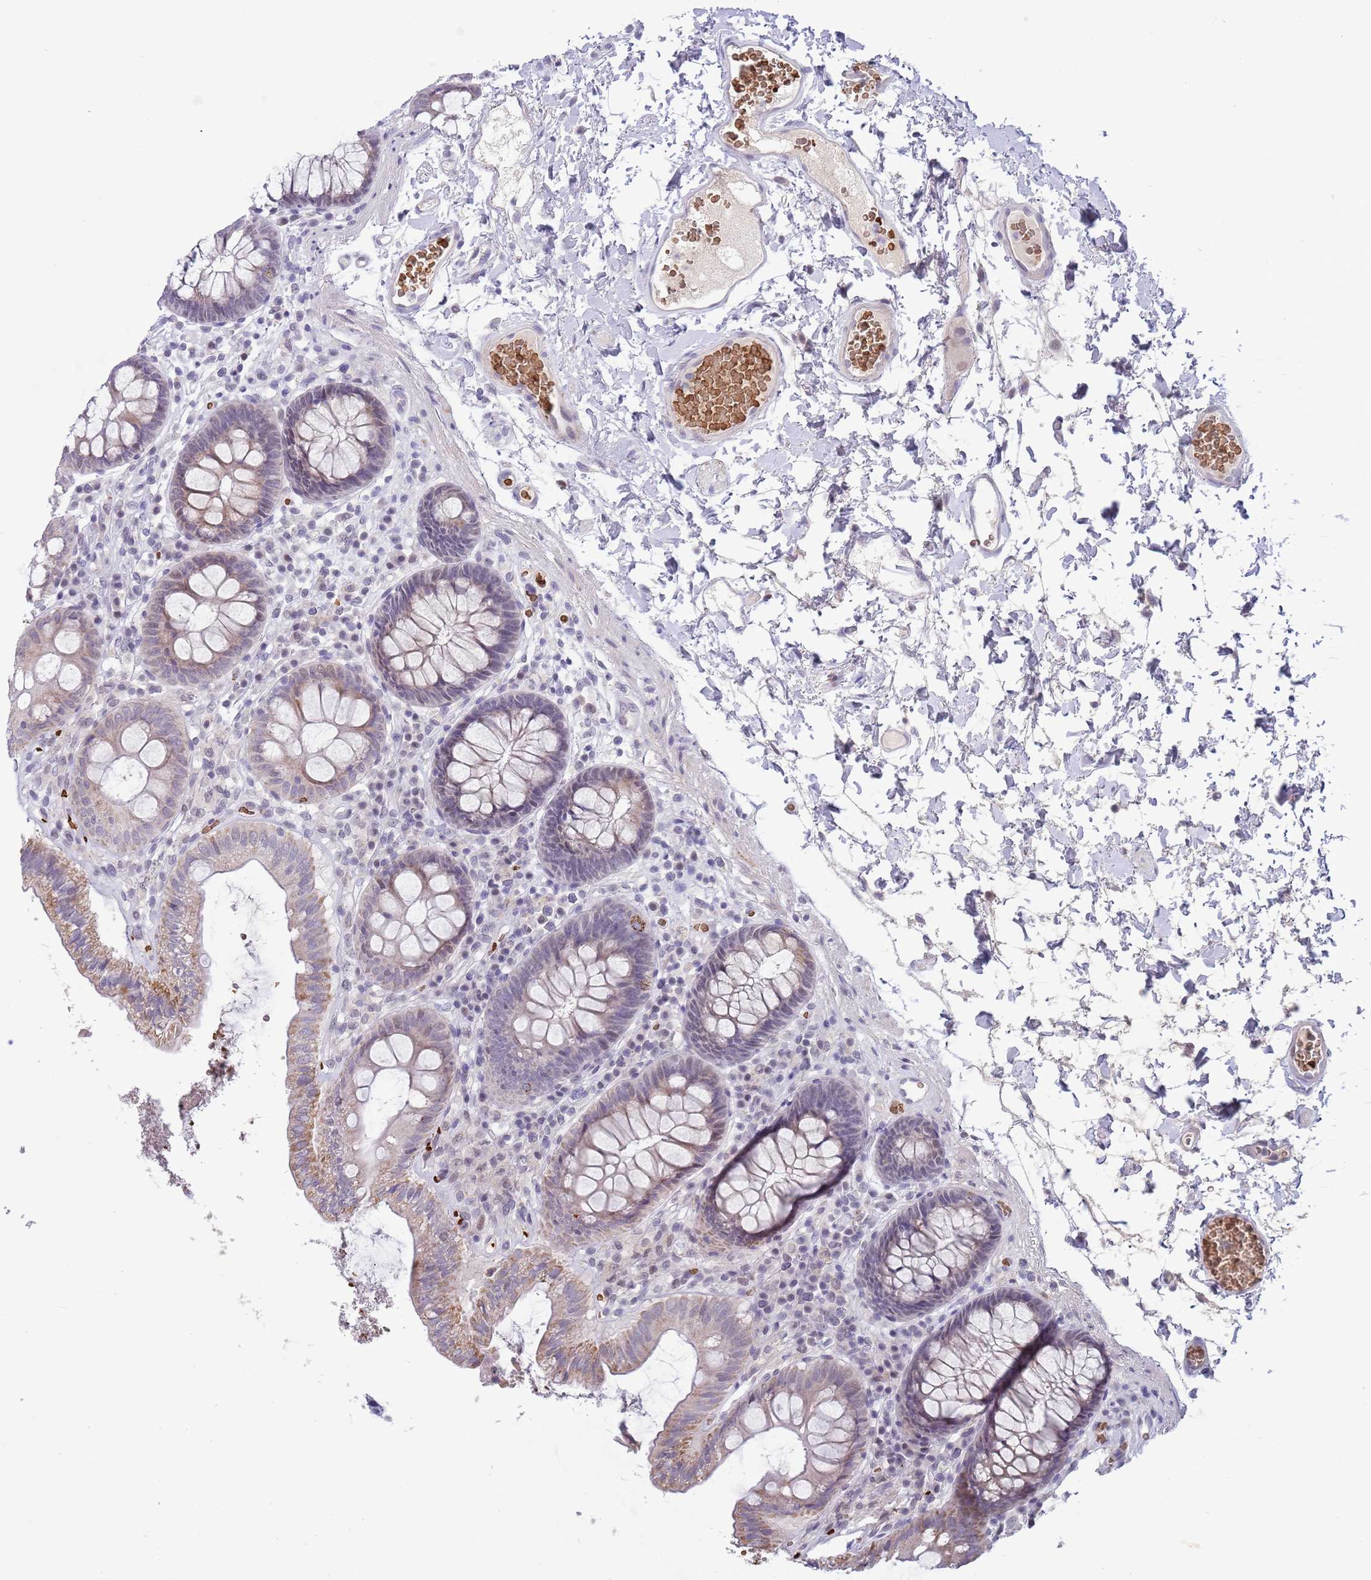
{"staining": {"intensity": "negative", "quantity": "none", "location": "none"}, "tissue": "colon", "cell_type": "Endothelial cells", "image_type": "normal", "snomed": [{"axis": "morphology", "description": "Normal tissue, NOS"}, {"axis": "topography", "description": "Colon"}], "caption": "This is an immunohistochemistry (IHC) photomicrograph of unremarkable human colon. There is no staining in endothelial cells.", "gene": "LYPD6B", "patient": {"sex": "male", "age": 84}}